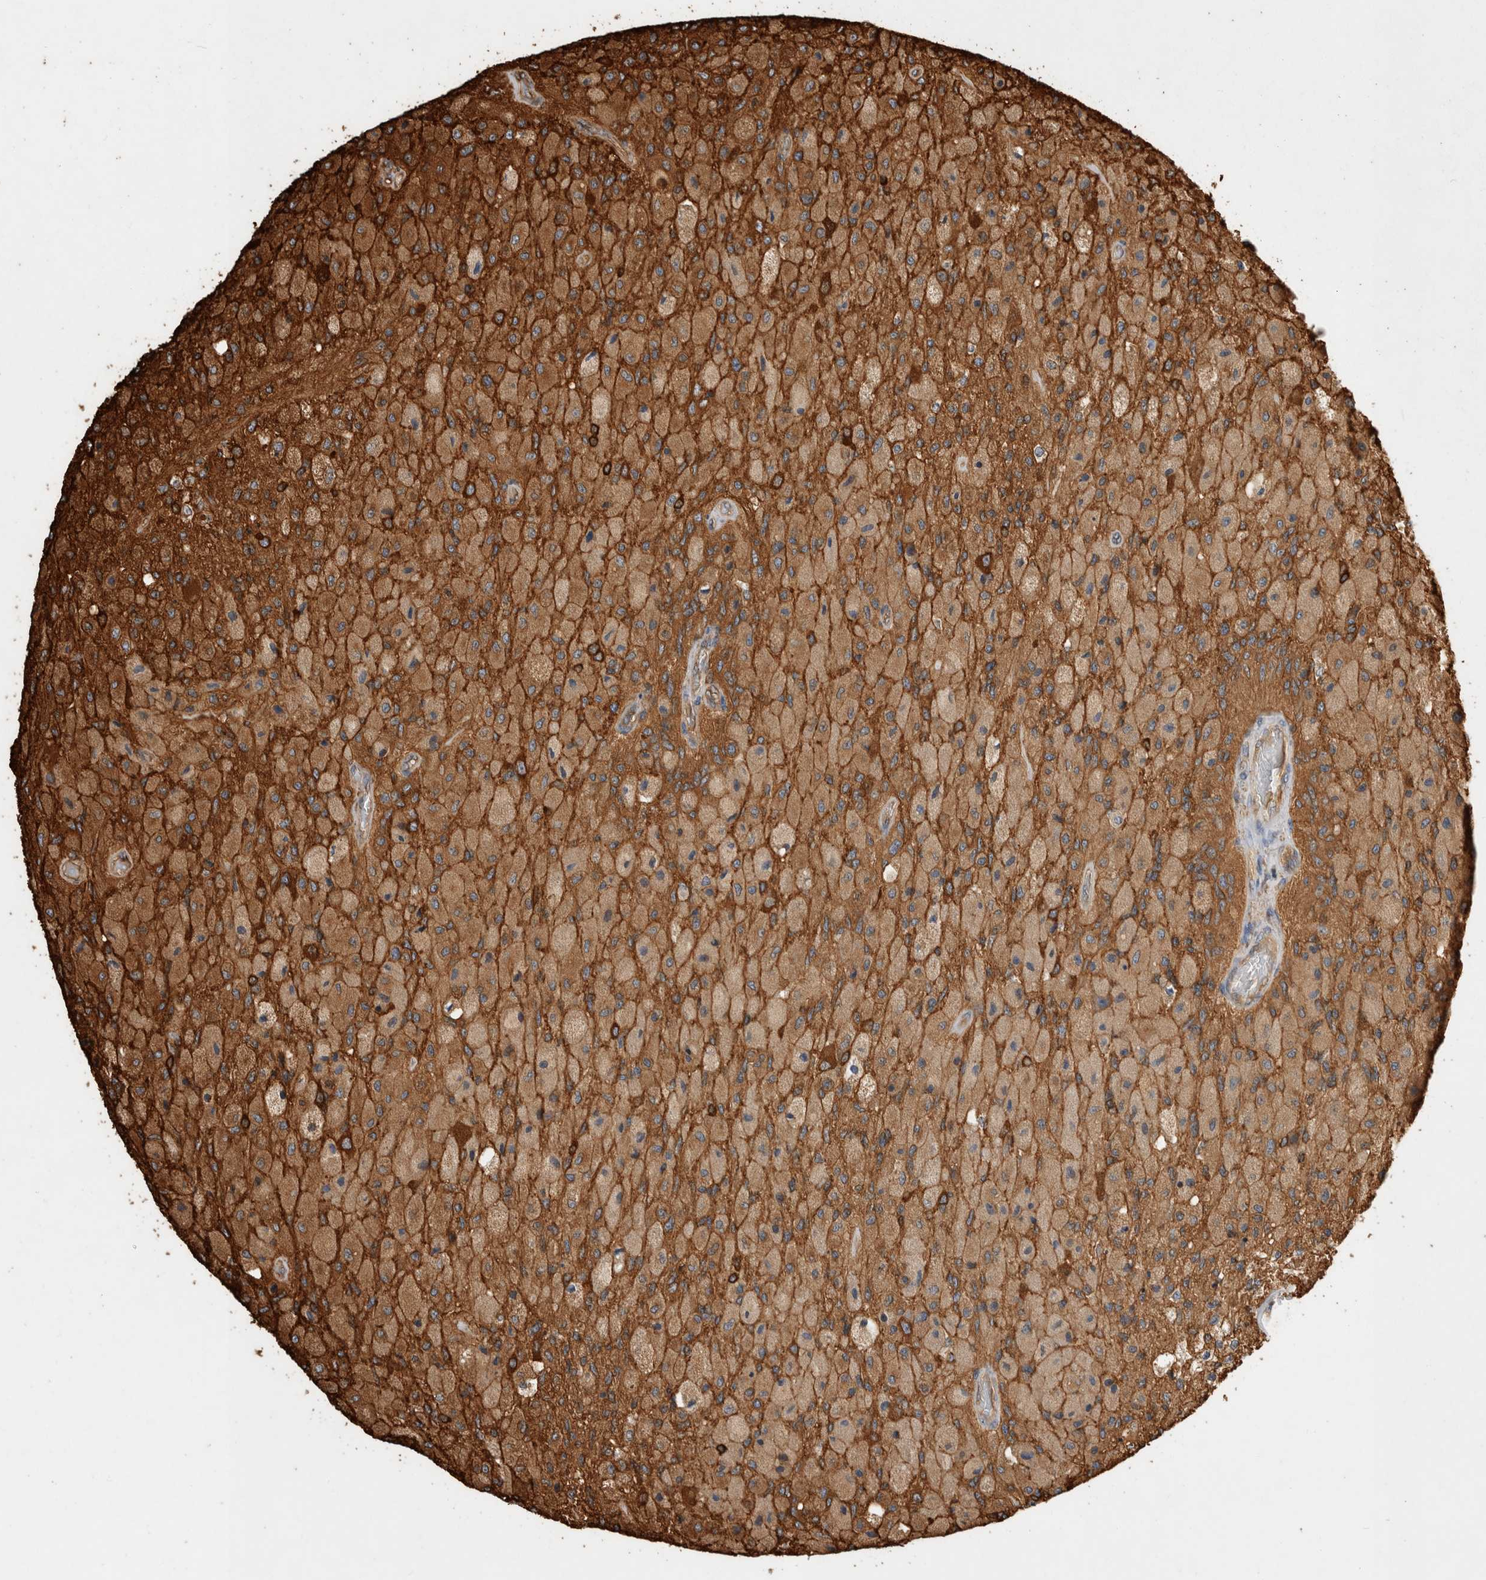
{"staining": {"intensity": "moderate", "quantity": "25%-75%", "location": "cytoplasmic/membranous"}, "tissue": "glioma", "cell_type": "Tumor cells", "image_type": "cancer", "snomed": [{"axis": "morphology", "description": "Normal tissue, NOS"}, {"axis": "morphology", "description": "Glioma, malignant, High grade"}, {"axis": "topography", "description": "Cerebral cortex"}], "caption": "Moderate cytoplasmic/membranous protein positivity is seen in approximately 25%-75% of tumor cells in malignant glioma (high-grade). The protein is shown in brown color, while the nuclei are stained blue.", "gene": "ZNF397", "patient": {"sex": "male", "age": 77}}